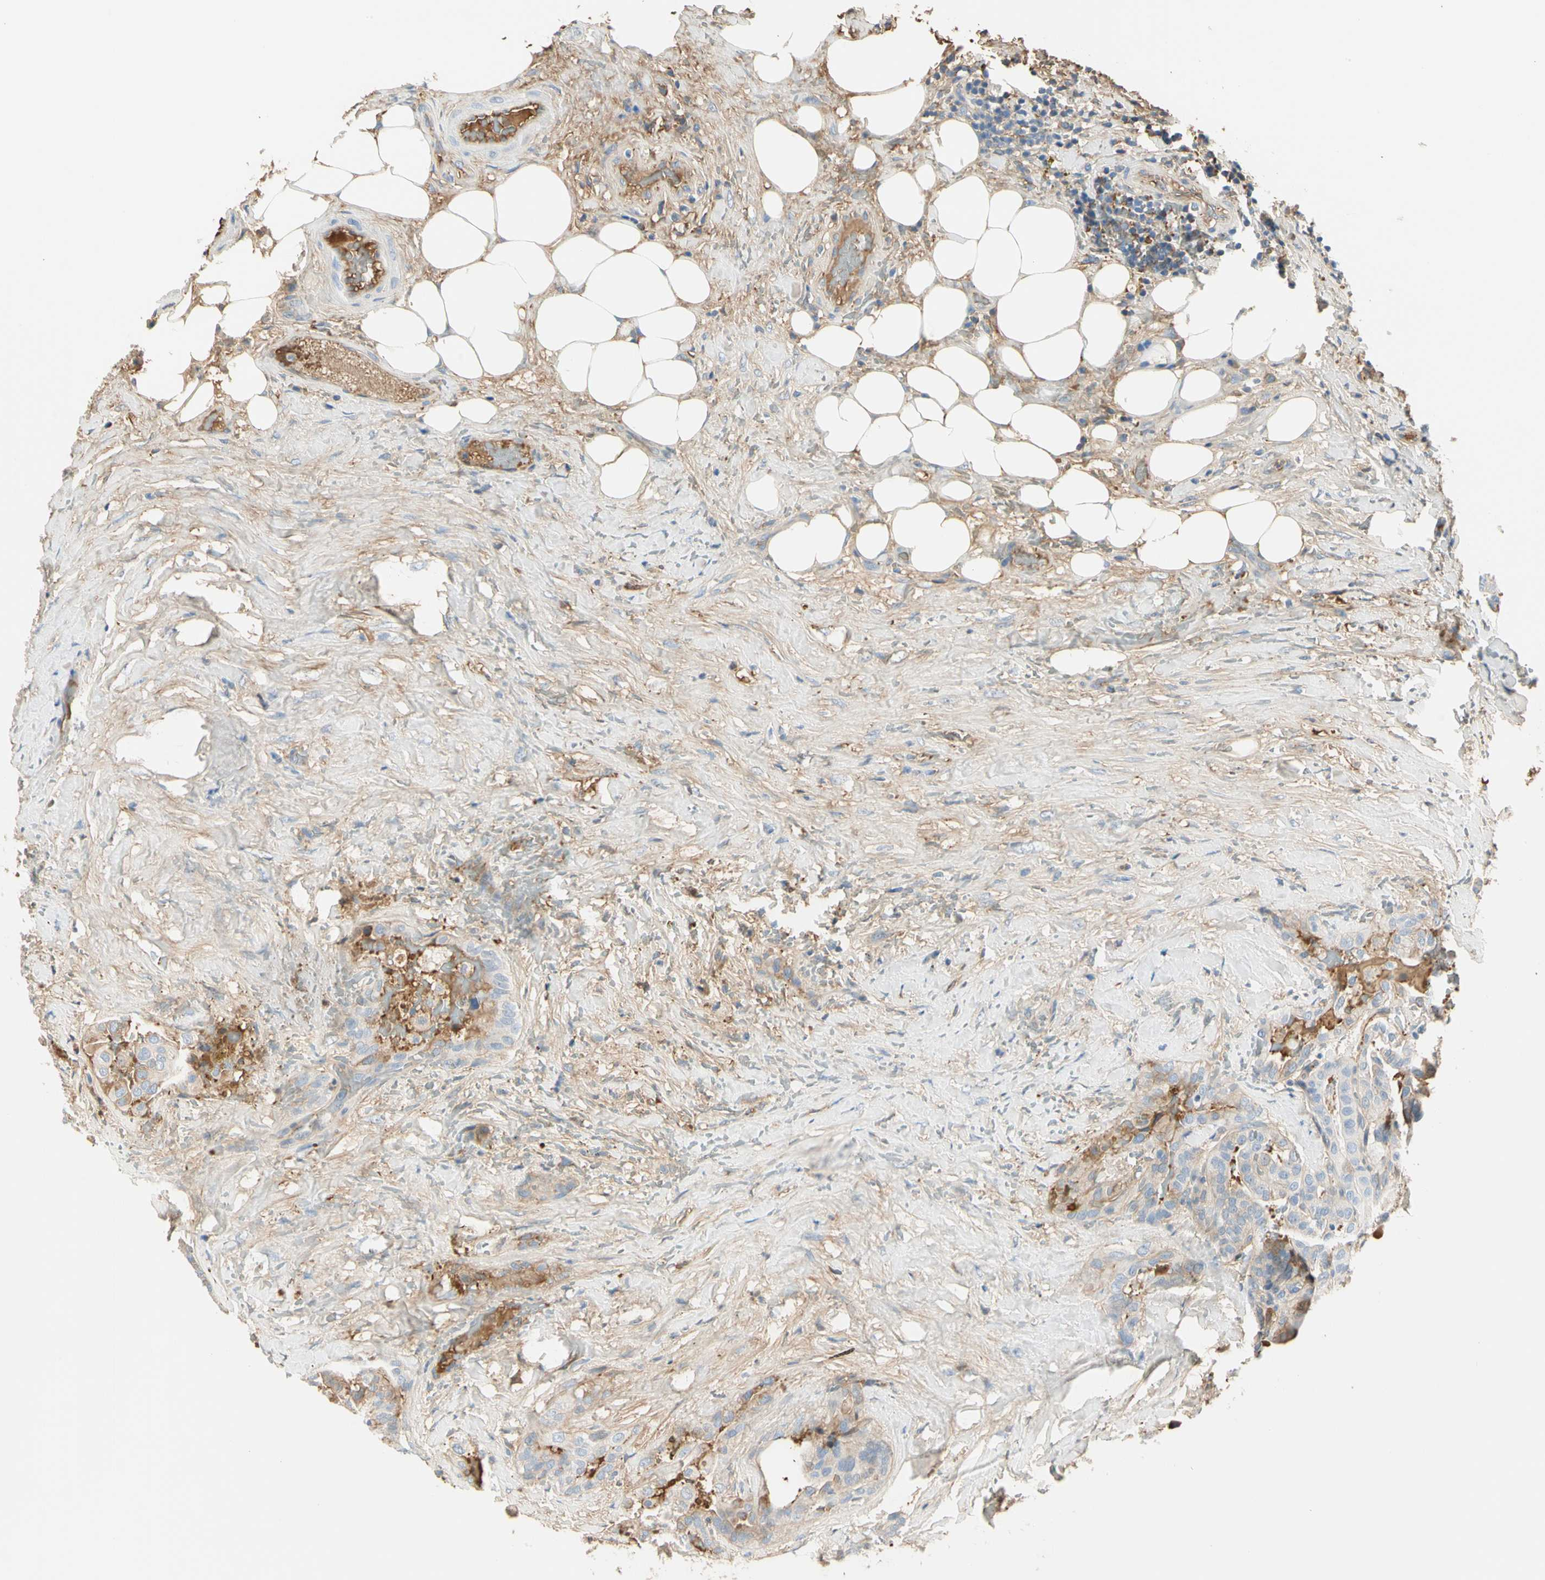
{"staining": {"intensity": "moderate", "quantity": "25%-75%", "location": "cytoplasmic/membranous"}, "tissue": "thyroid cancer", "cell_type": "Tumor cells", "image_type": "cancer", "snomed": [{"axis": "morphology", "description": "Papillary adenocarcinoma, NOS"}, {"axis": "topography", "description": "Thyroid gland"}], "caption": "Tumor cells reveal medium levels of moderate cytoplasmic/membranous staining in about 25%-75% of cells in thyroid papillary adenocarcinoma. (Brightfield microscopy of DAB IHC at high magnification).", "gene": "LAMB3", "patient": {"sex": "male", "age": 77}}